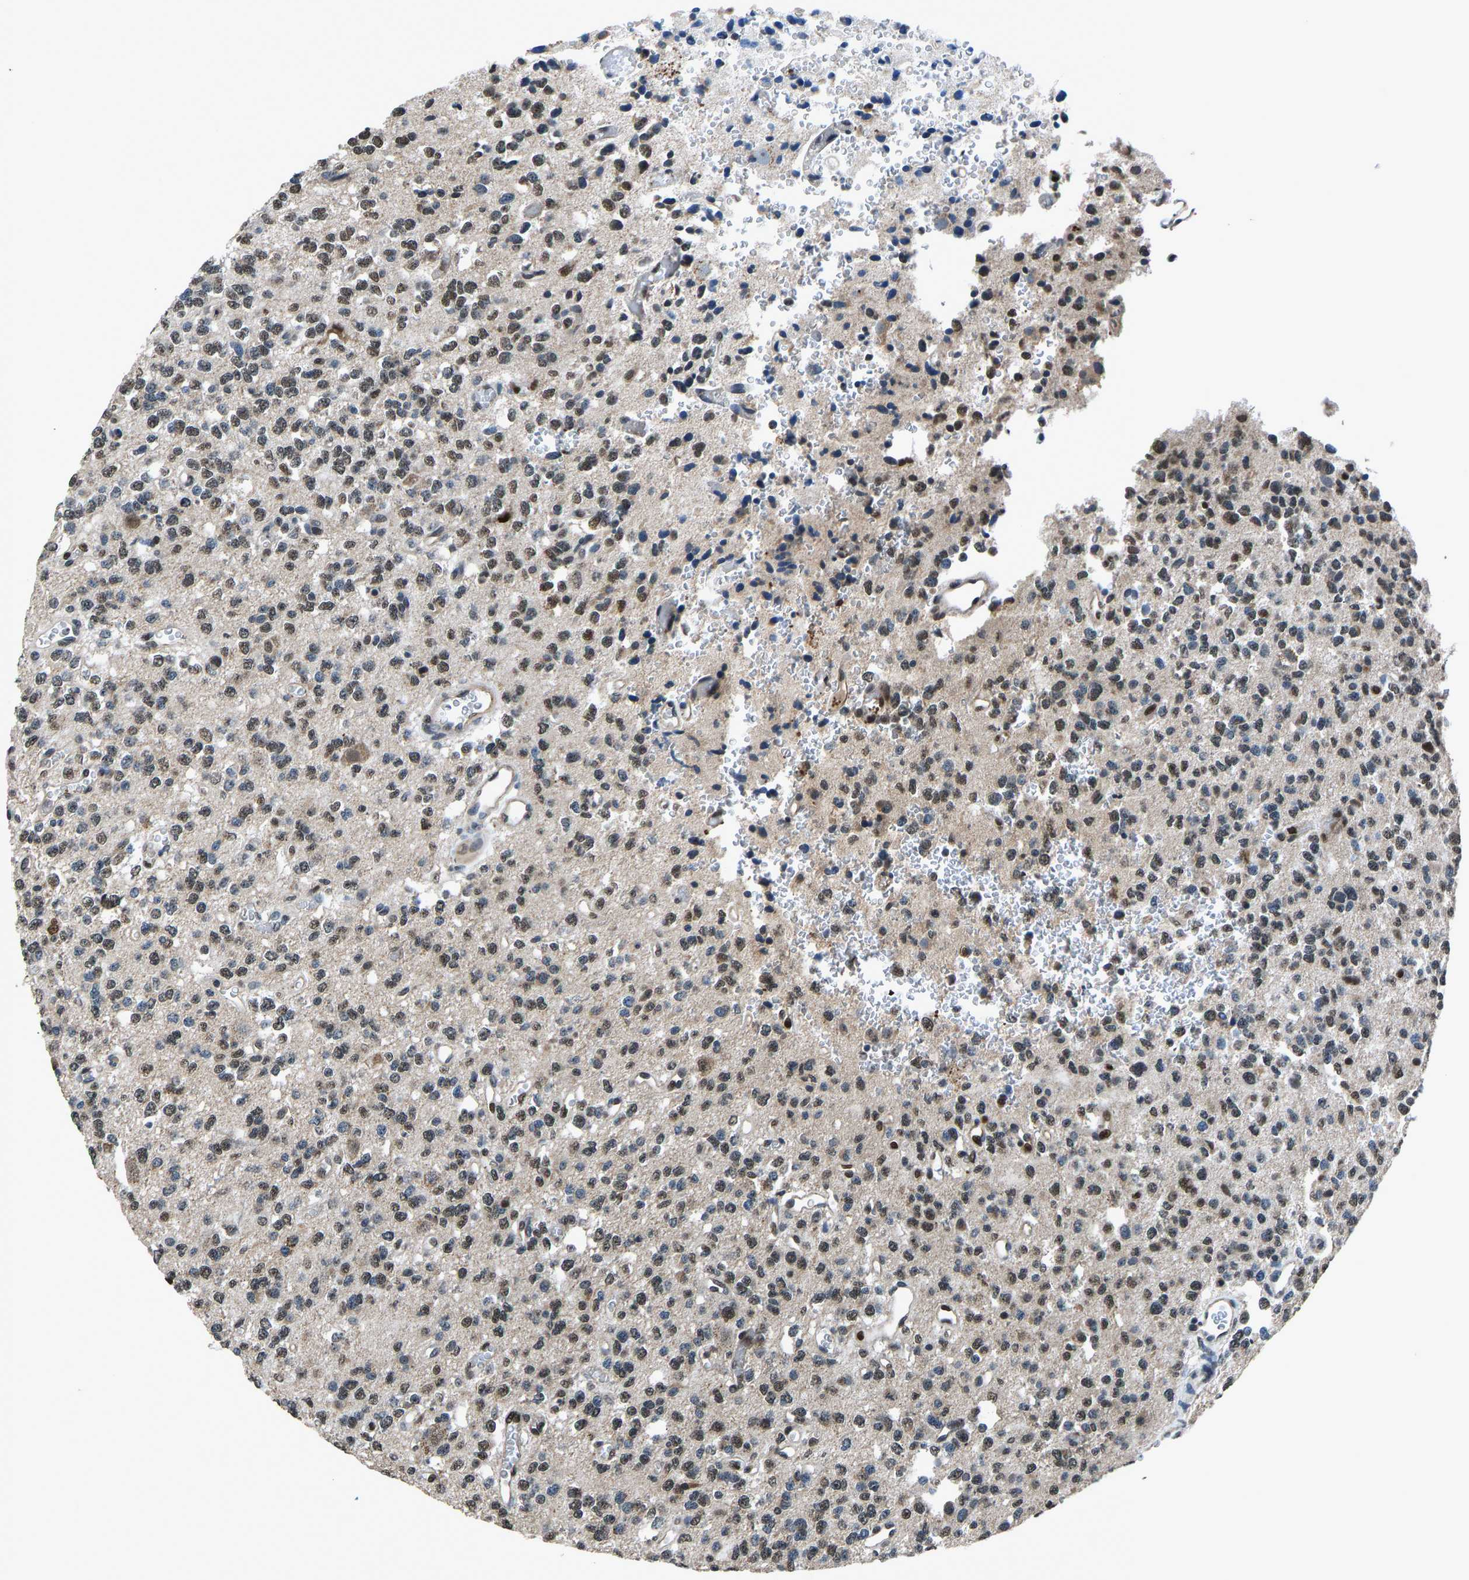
{"staining": {"intensity": "weak", "quantity": "25%-75%", "location": "nuclear"}, "tissue": "glioma", "cell_type": "Tumor cells", "image_type": "cancer", "snomed": [{"axis": "morphology", "description": "Glioma, malignant, Low grade"}, {"axis": "topography", "description": "Brain"}], "caption": "Tumor cells demonstrate low levels of weak nuclear positivity in about 25%-75% of cells in human low-grade glioma (malignant). The staining is performed using DAB brown chromogen to label protein expression. The nuclei are counter-stained blue using hematoxylin.", "gene": "FOS", "patient": {"sex": "male", "age": 38}}